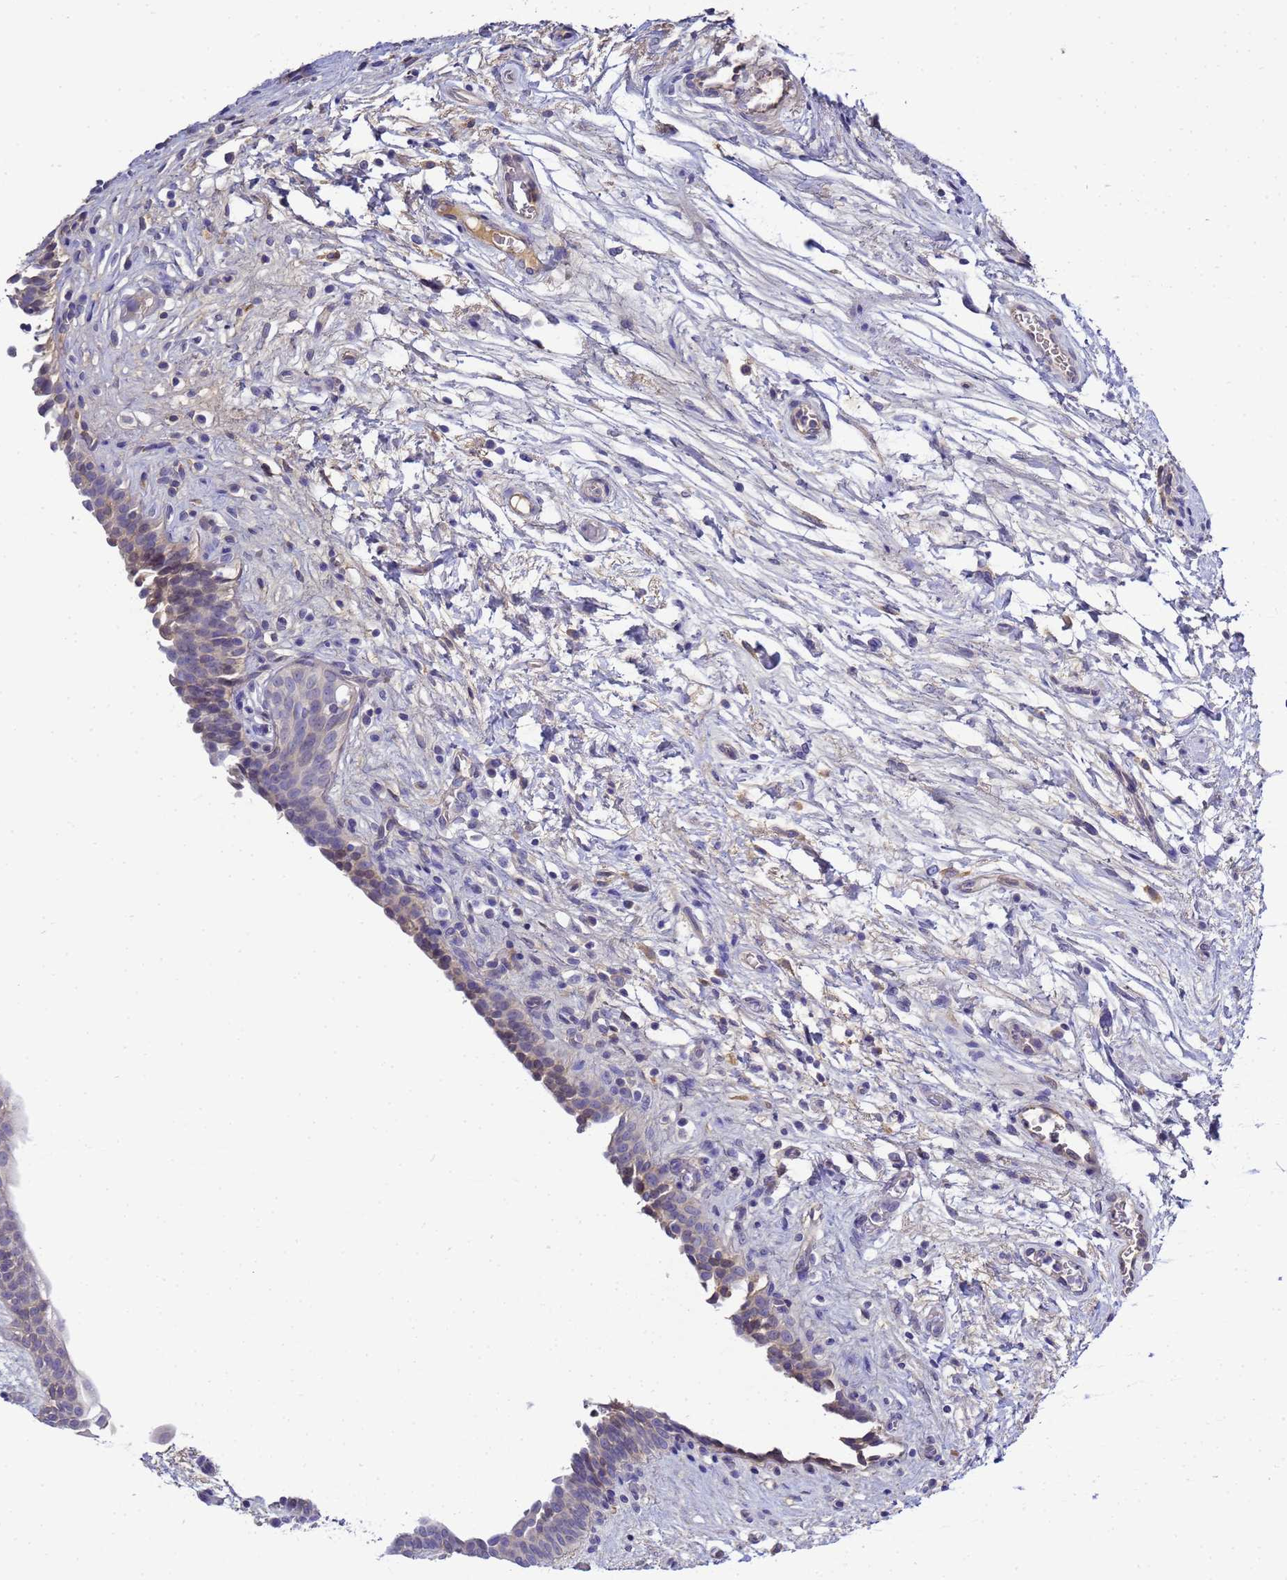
{"staining": {"intensity": "negative", "quantity": "none", "location": "none"}, "tissue": "urinary bladder", "cell_type": "Urothelial cells", "image_type": "normal", "snomed": [{"axis": "morphology", "description": "Normal tissue, NOS"}, {"axis": "topography", "description": "Urinary bladder"}], "caption": "Benign urinary bladder was stained to show a protein in brown. There is no significant expression in urothelial cells. (DAB immunohistochemistry (IHC), high magnification).", "gene": "TBCD", "patient": {"sex": "male", "age": 83}}